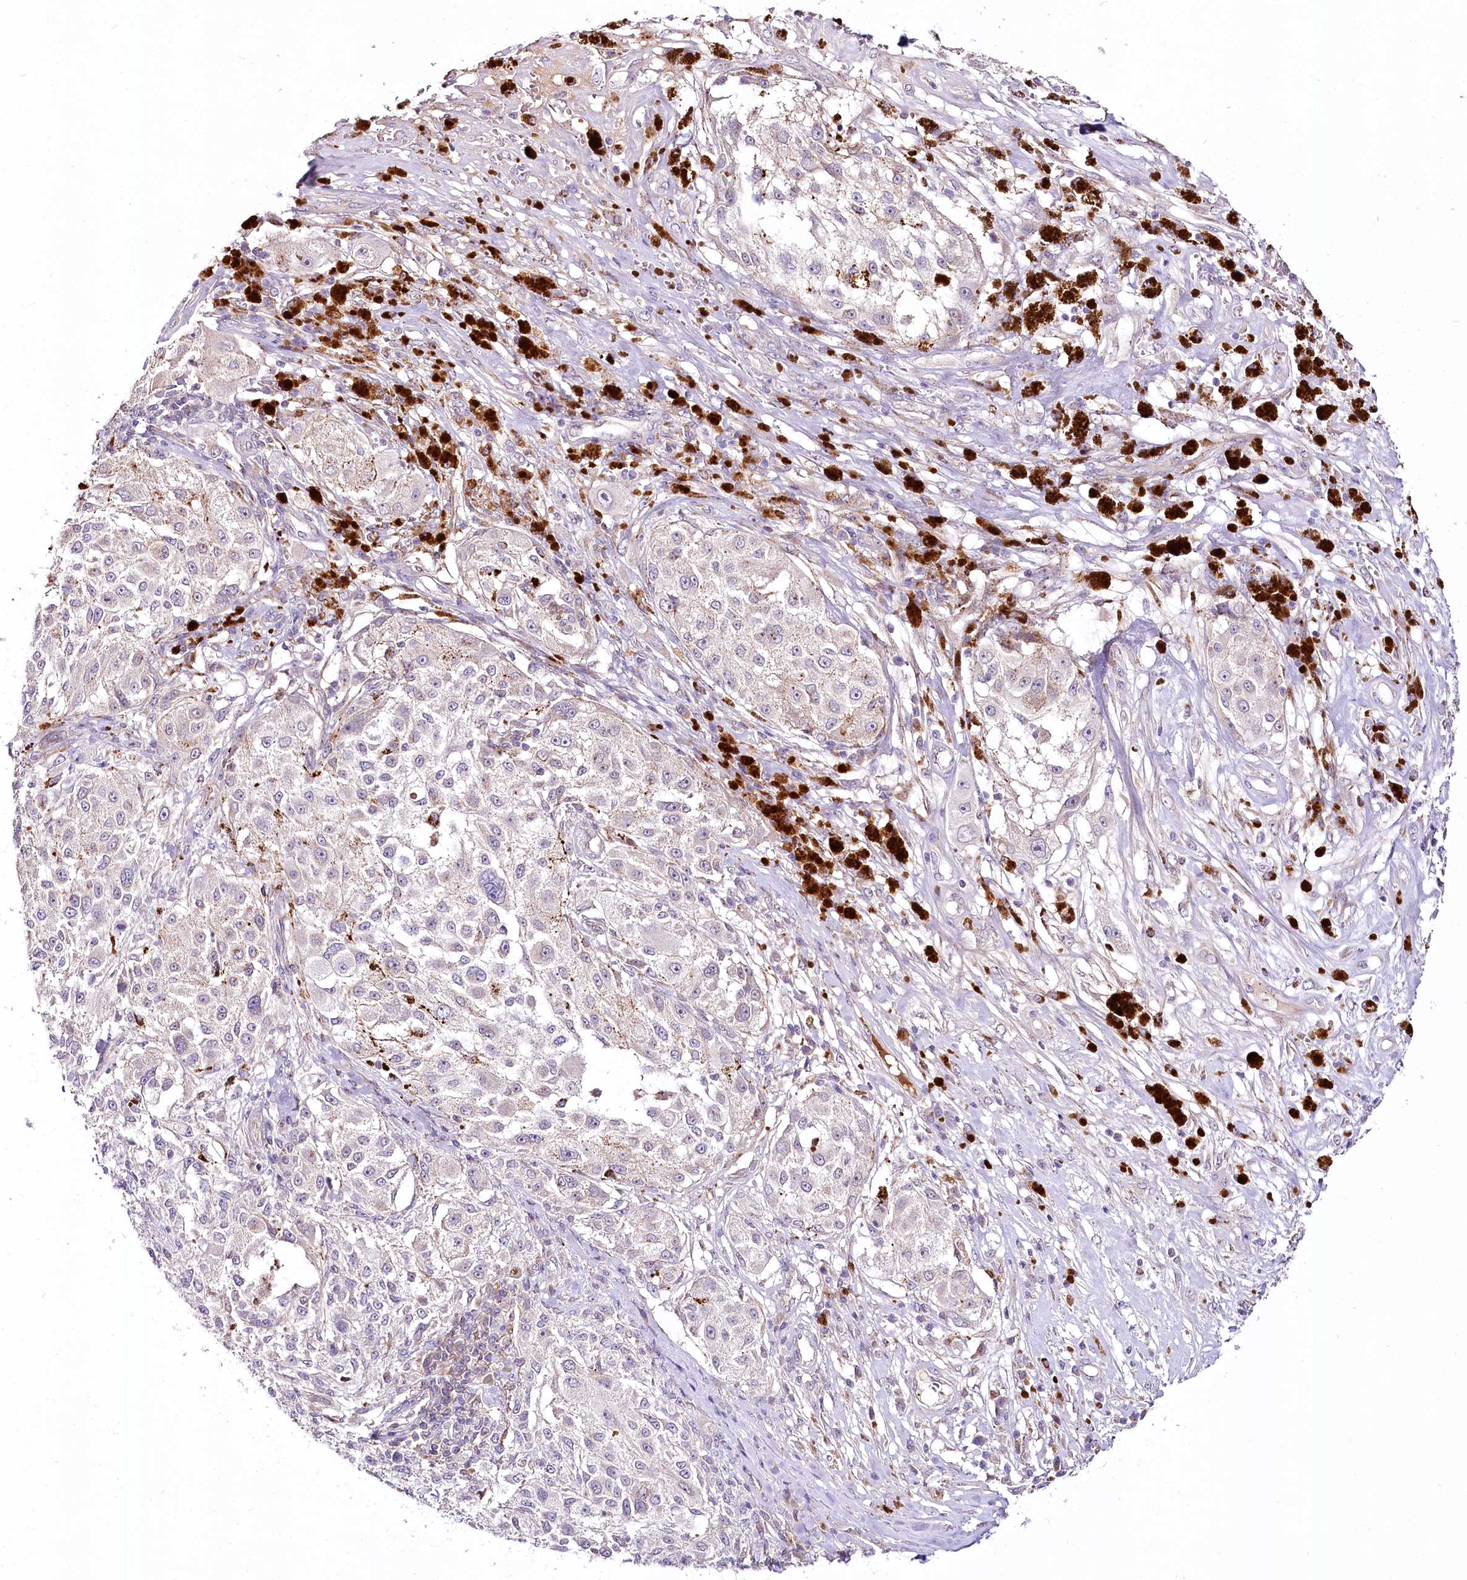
{"staining": {"intensity": "negative", "quantity": "none", "location": "none"}, "tissue": "melanoma", "cell_type": "Tumor cells", "image_type": "cancer", "snomed": [{"axis": "morphology", "description": "Necrosis, NOS"}, {"axis": "morphology", "description": "Malignant melanoma, NOS"}, {"axis": "topography", "description": "Skin"}], "caption": "A photomicrograph of melanoma stained for a protein displays no brown staining in tumor cells. (DAB immunohistochemistry (IHC), high magnification).", "gene": "VWA5A", "patient": {"sex": "female", "age": 87}}